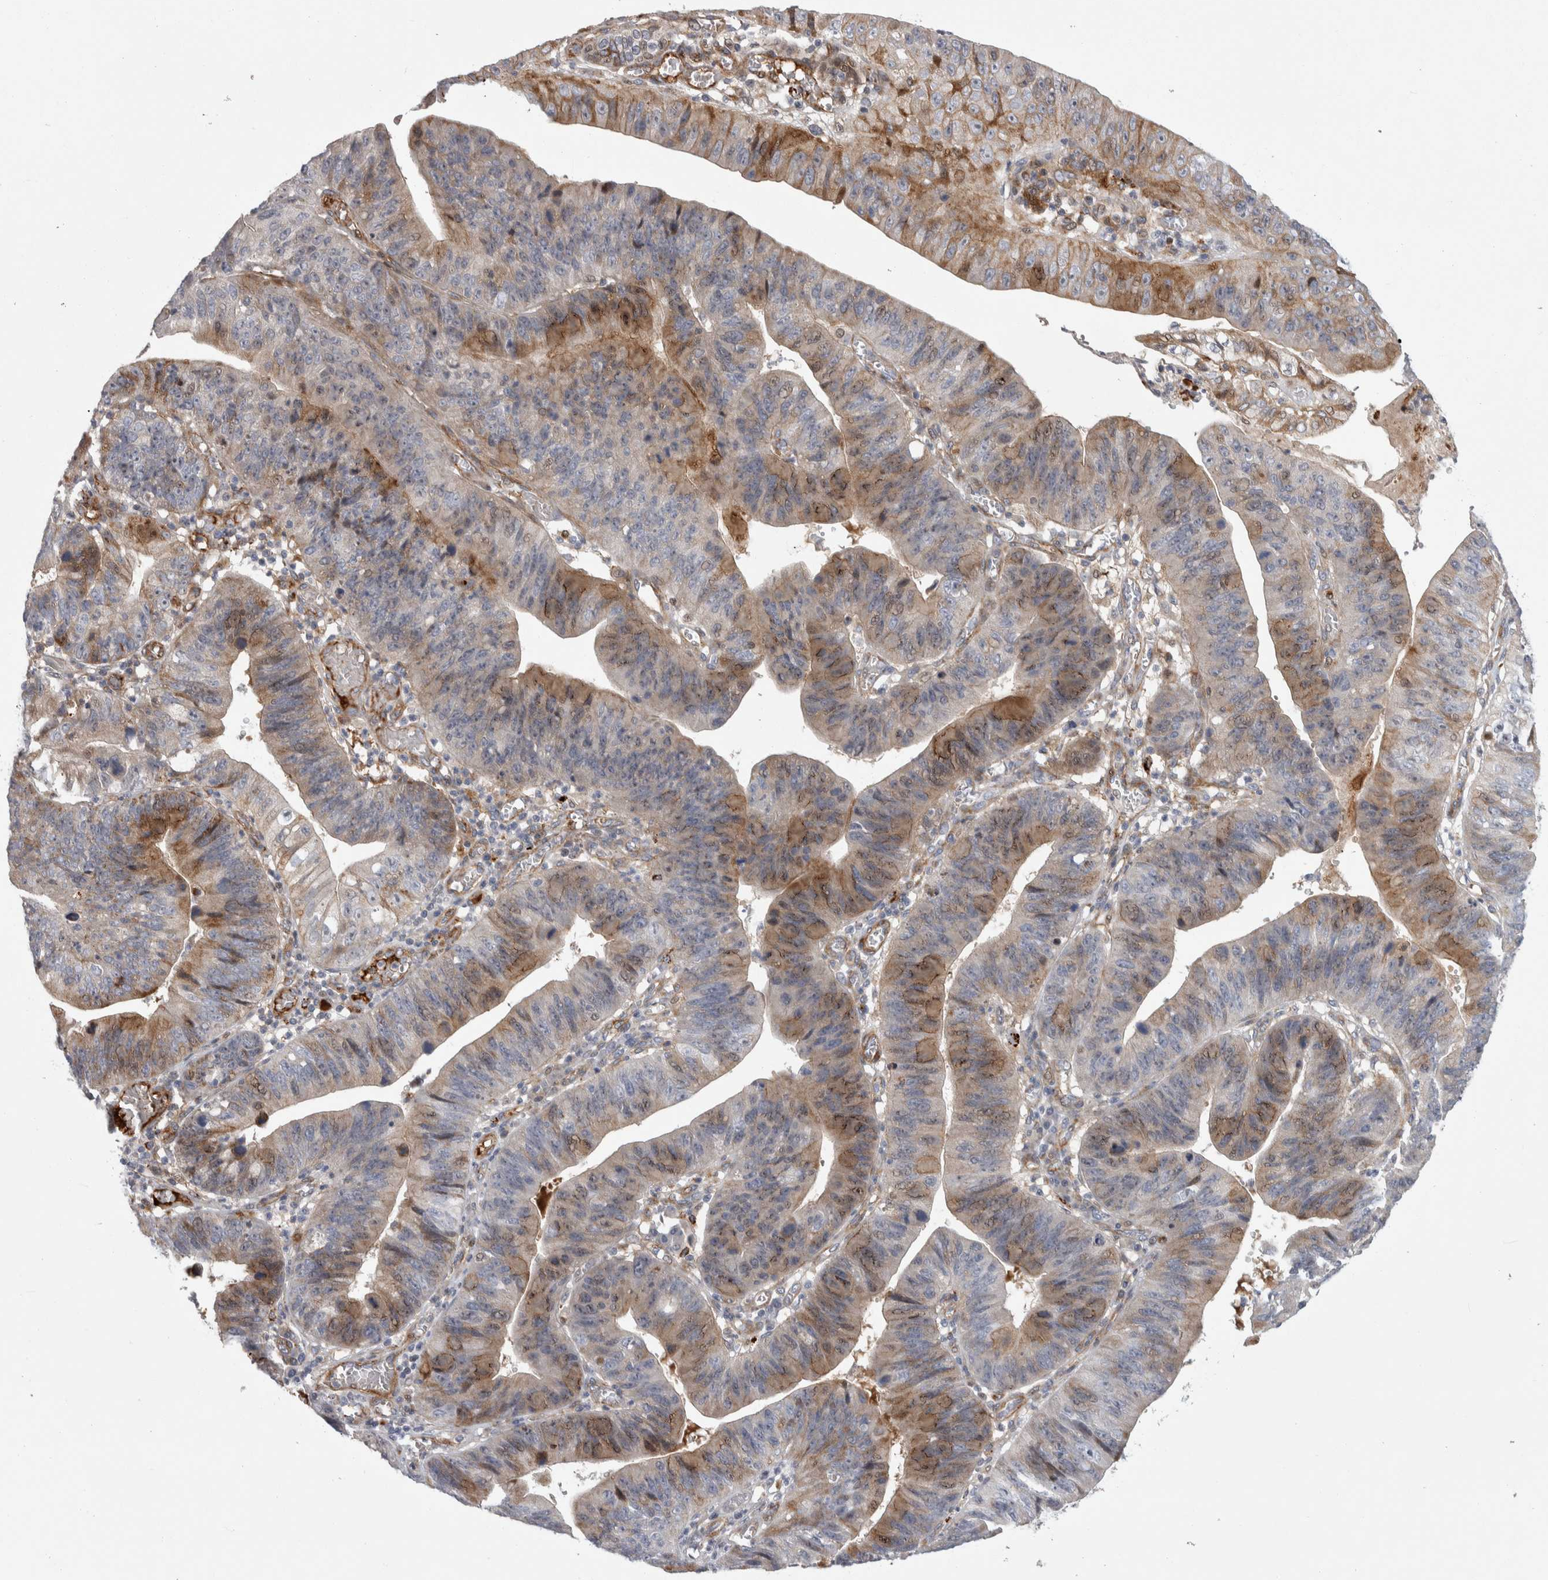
{"staining": {"intensity": "weak", "quantity": "25%-75%", "location": "cytoplasmic/membranous"}, "tissue": "stomach cancer", "cell_type": "Tumor cells", "image_type": "cancer", "snomed": [{"axis": "morphology", "description": "Adenocarcinoma, NOS"}, {"axis": "topography", "description": "Stomach"}], "caption": "DAB (3,3'-diaminobenzidine) immunohistochemical staining of human stomach adenocarcinoma displays weak cytoplasmic/membranous protein positivity in about 25%-75% of tumor cells.", "gene": "PSMG3", "patient": {"sex": "male", "age": 59}}